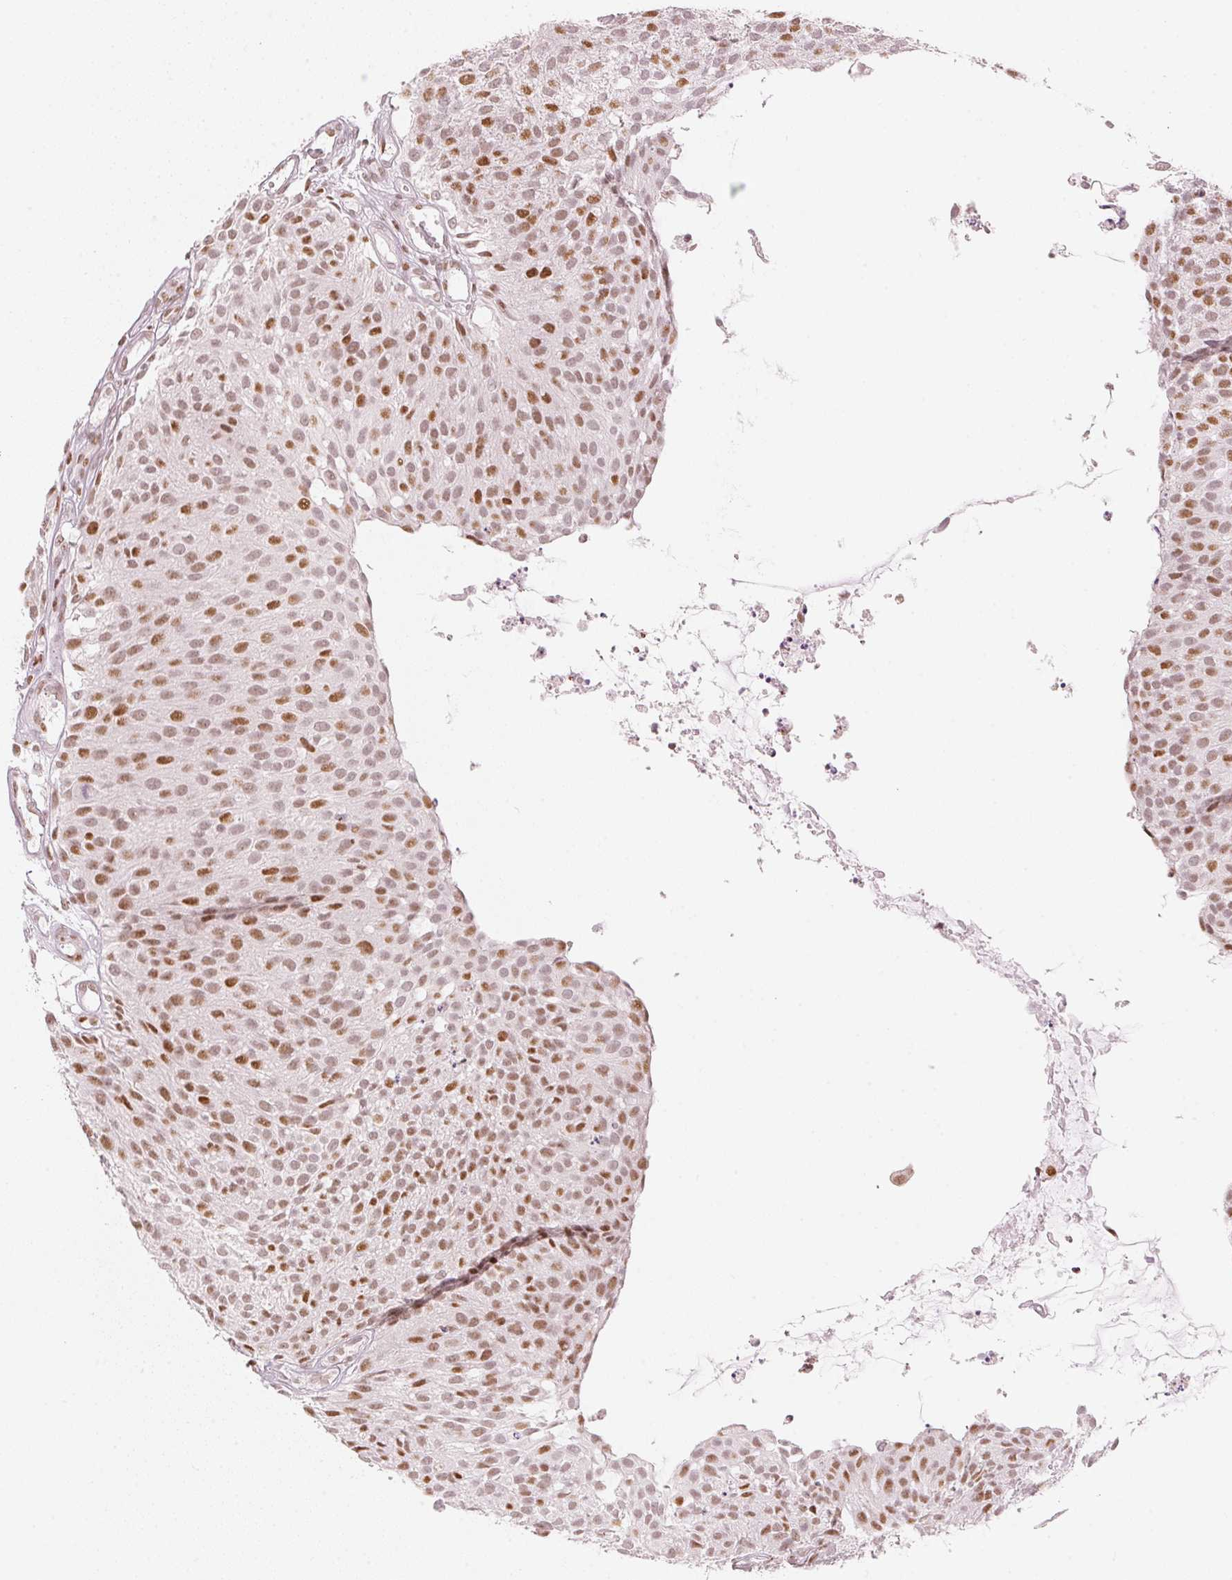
{"staining": {"intensity": "strong", "quantity": "25%-75%", "location": "nuclear"}, "tissue": "urothelial cancer", "cell_type": "Tumor cells", "image_type": "cancer", "snomed": [{"axis": "morphology", "description": "Urothelial carcinoma, NOS"}, {"axis": "topography", "description": "Urinary bladder"}], "caption": "IHC staining of urothelial cancer, which demonstrates high levels of strong nuclear expression in about 25%-75% of tumor cells indicating strong nuclear protein expression. The staining was performed using DAB (brown) for protein detection and nuclei were counterstained in hematoxylin (blue).", "gene": "NXF1", "patient": {"sex": "male", "age": 84}}